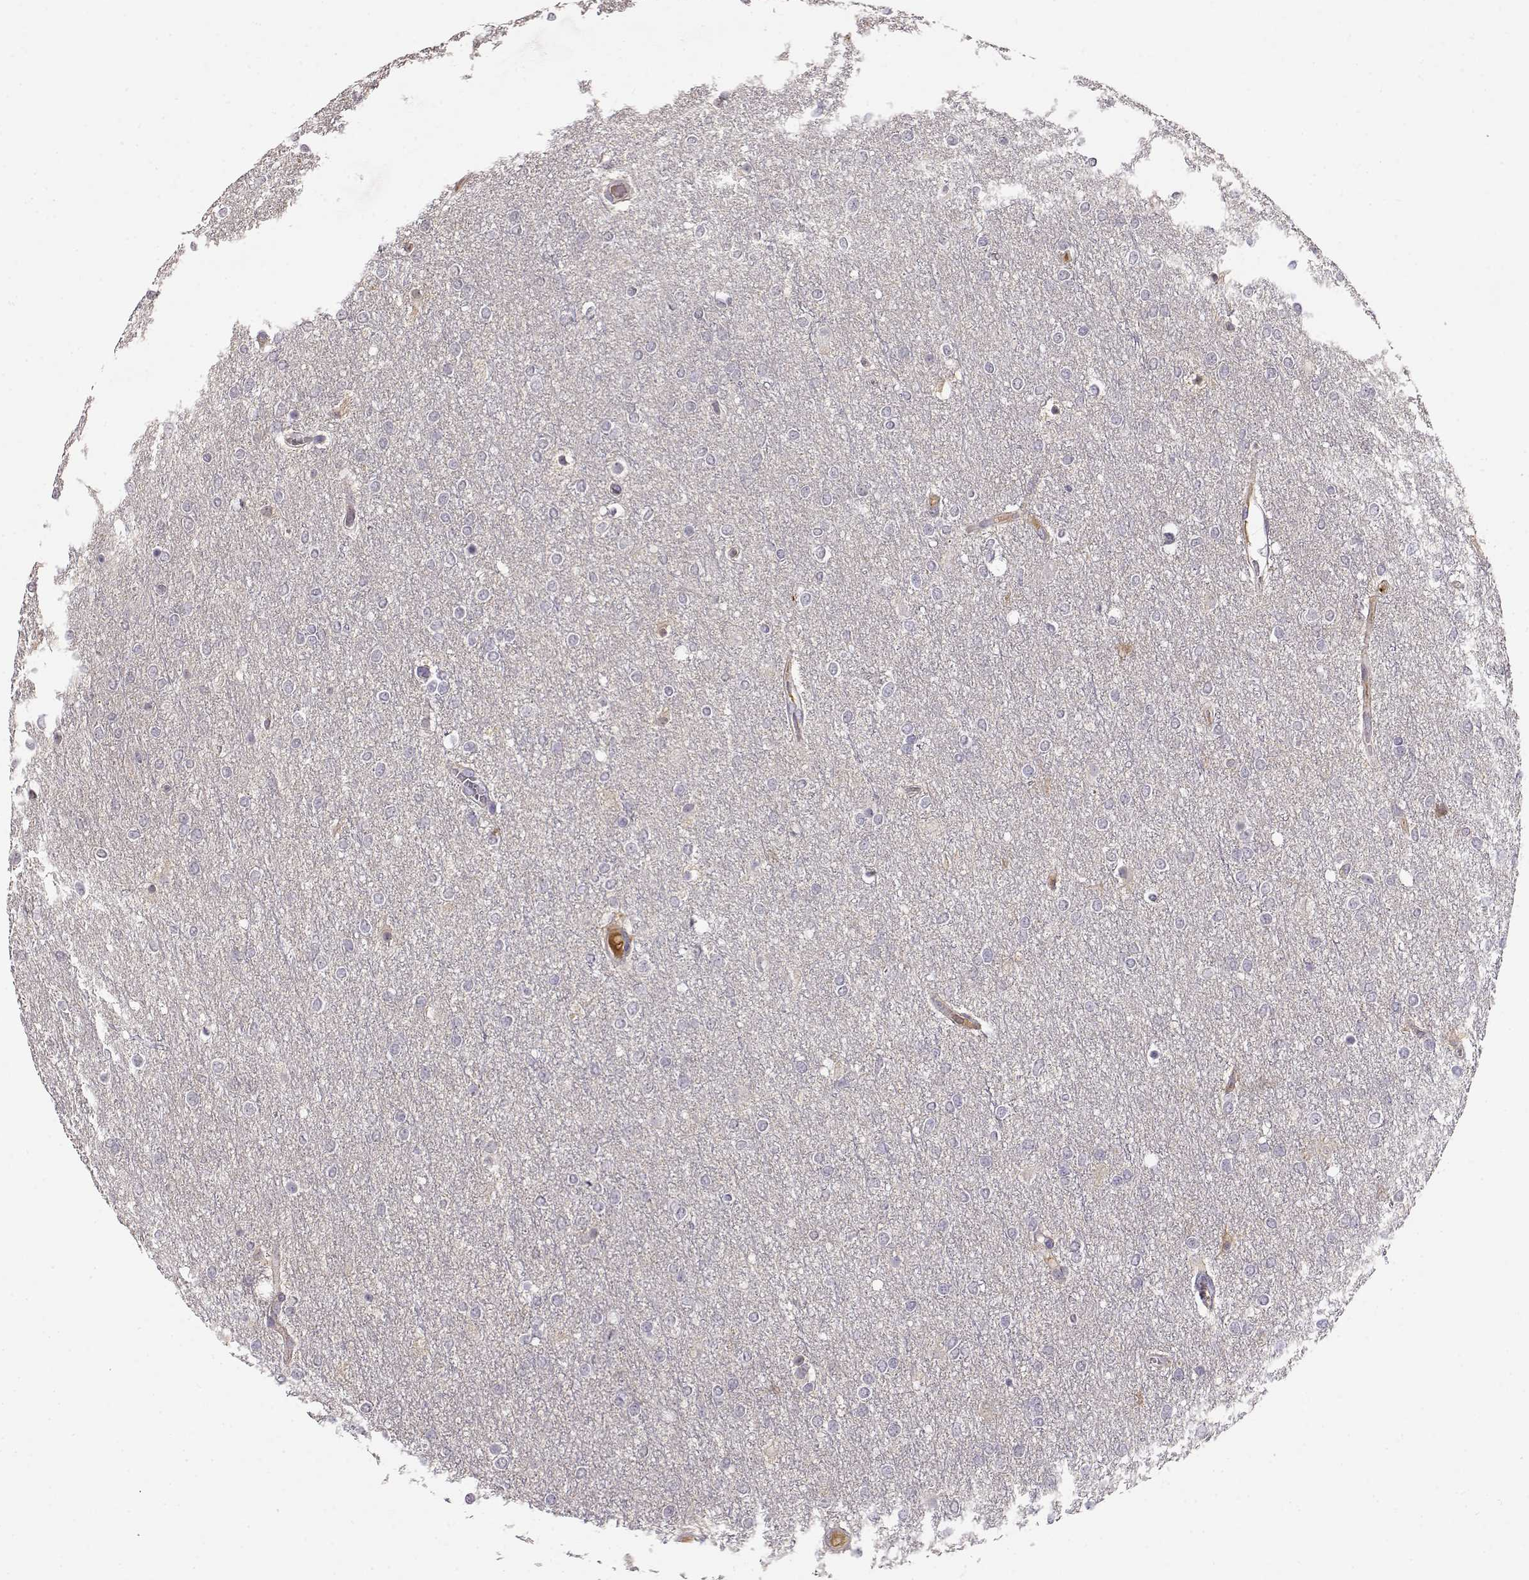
{"staining": {"intensity": "negative", "quantity": "none", "location": "none"}, "tissue": "glioma", "cell_type": "Tumor cells", "image_type": "cancer", "snomed": [{"axis": "morphology", "description": "Glioma, malignant, High grade"}, {"axis": "topography", "description": "Brain"}], "caption": "Tumor cells show no significant protein positivity in malignant glioma (high-grade).", "gene": "TACR1", "patient": {"sex": "female", "age": 61}}